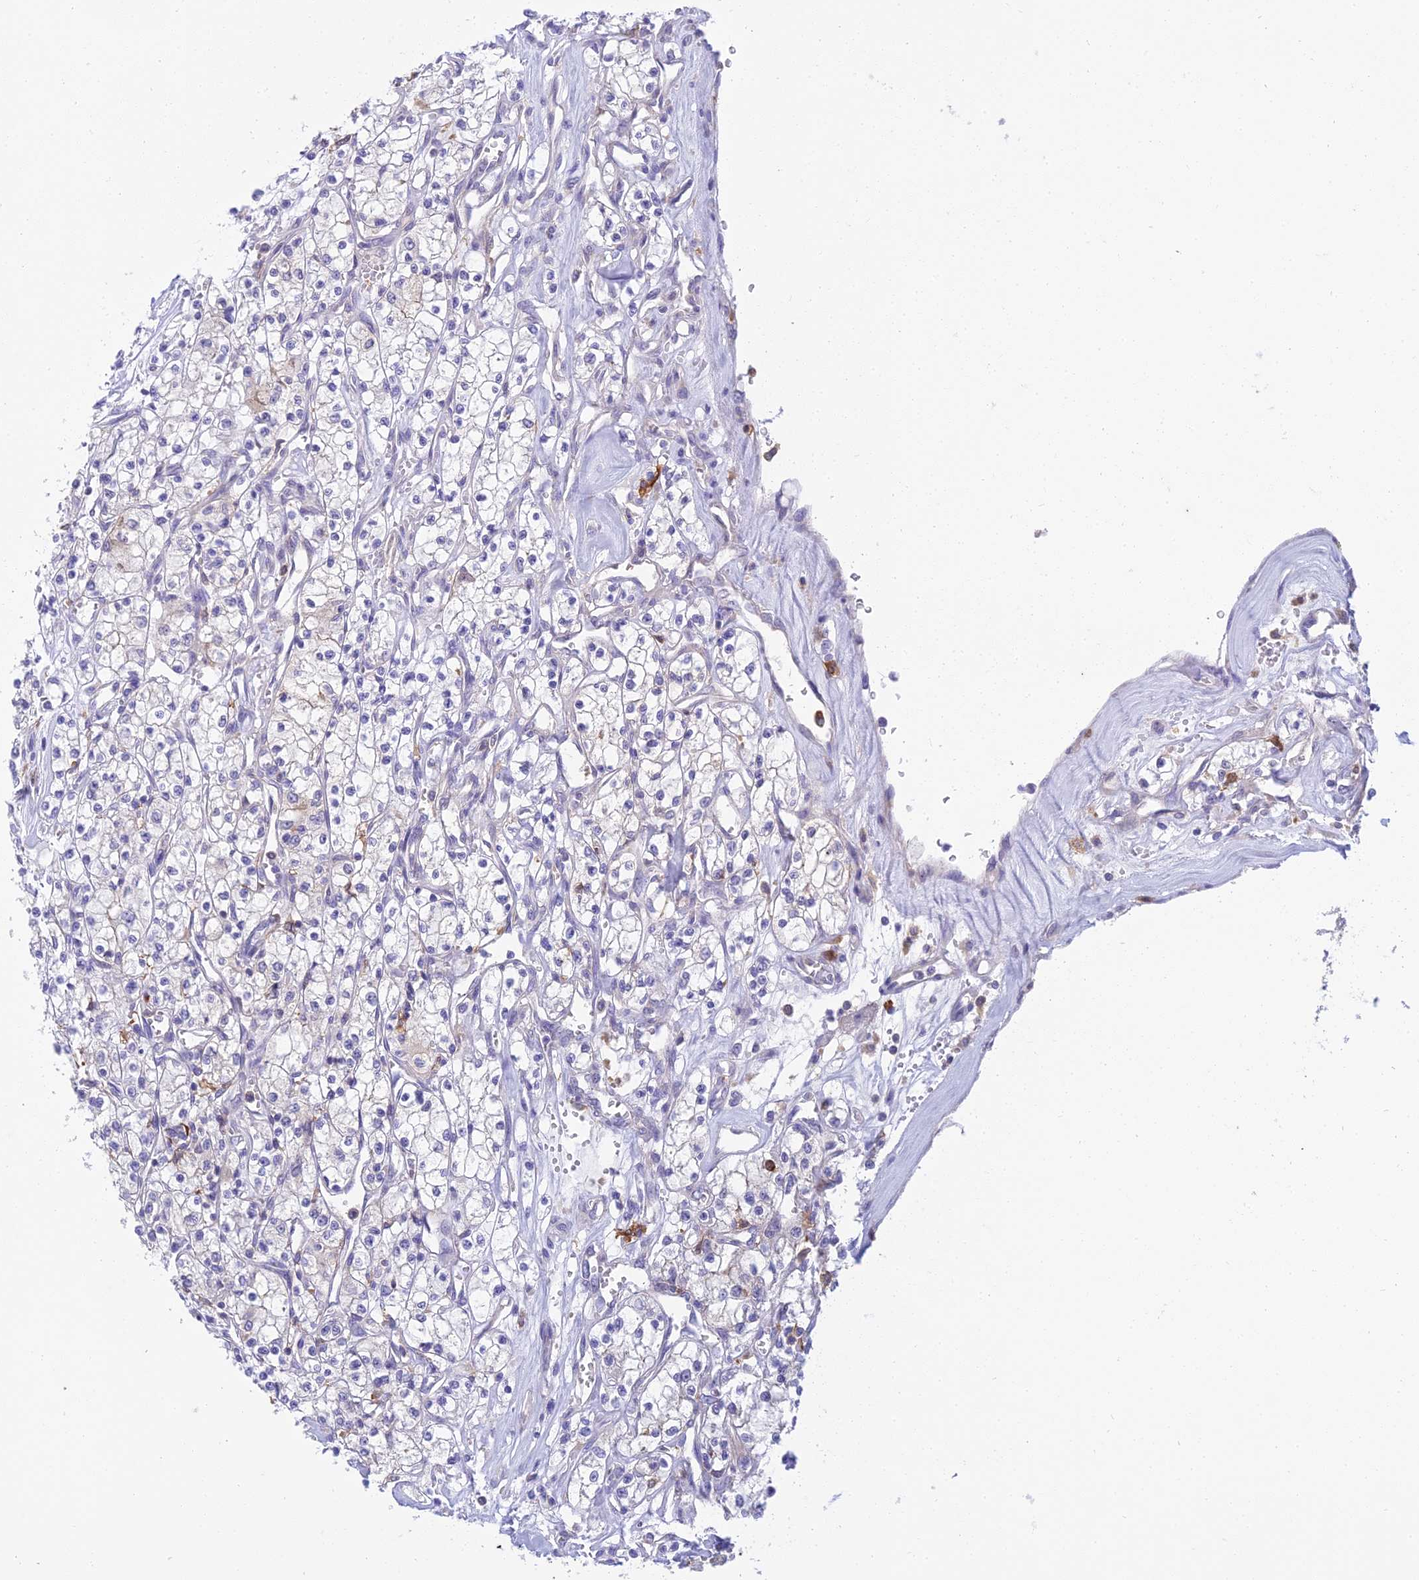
{"staining": {"intensity": "negative", "quantity": "none", "location": "none"}, "tissue": "renal cancer", "cell_type": "Tumor cells", "image_type": "cancer", "snomed": [{"axis": "morphology", "description": "Adenocarcinoma, NOS"}, {"axis": "topography", "description": "Kidney"}], "caption": "This photomicrograph is of adenocarcinoma (renal) stained with IHC to label a protein in brown with the nuclei are counter-stained blue. There is no staining in tumor cells.", "gene": "UBE2G1", "patient": {"sex": "female", "age": 59}}